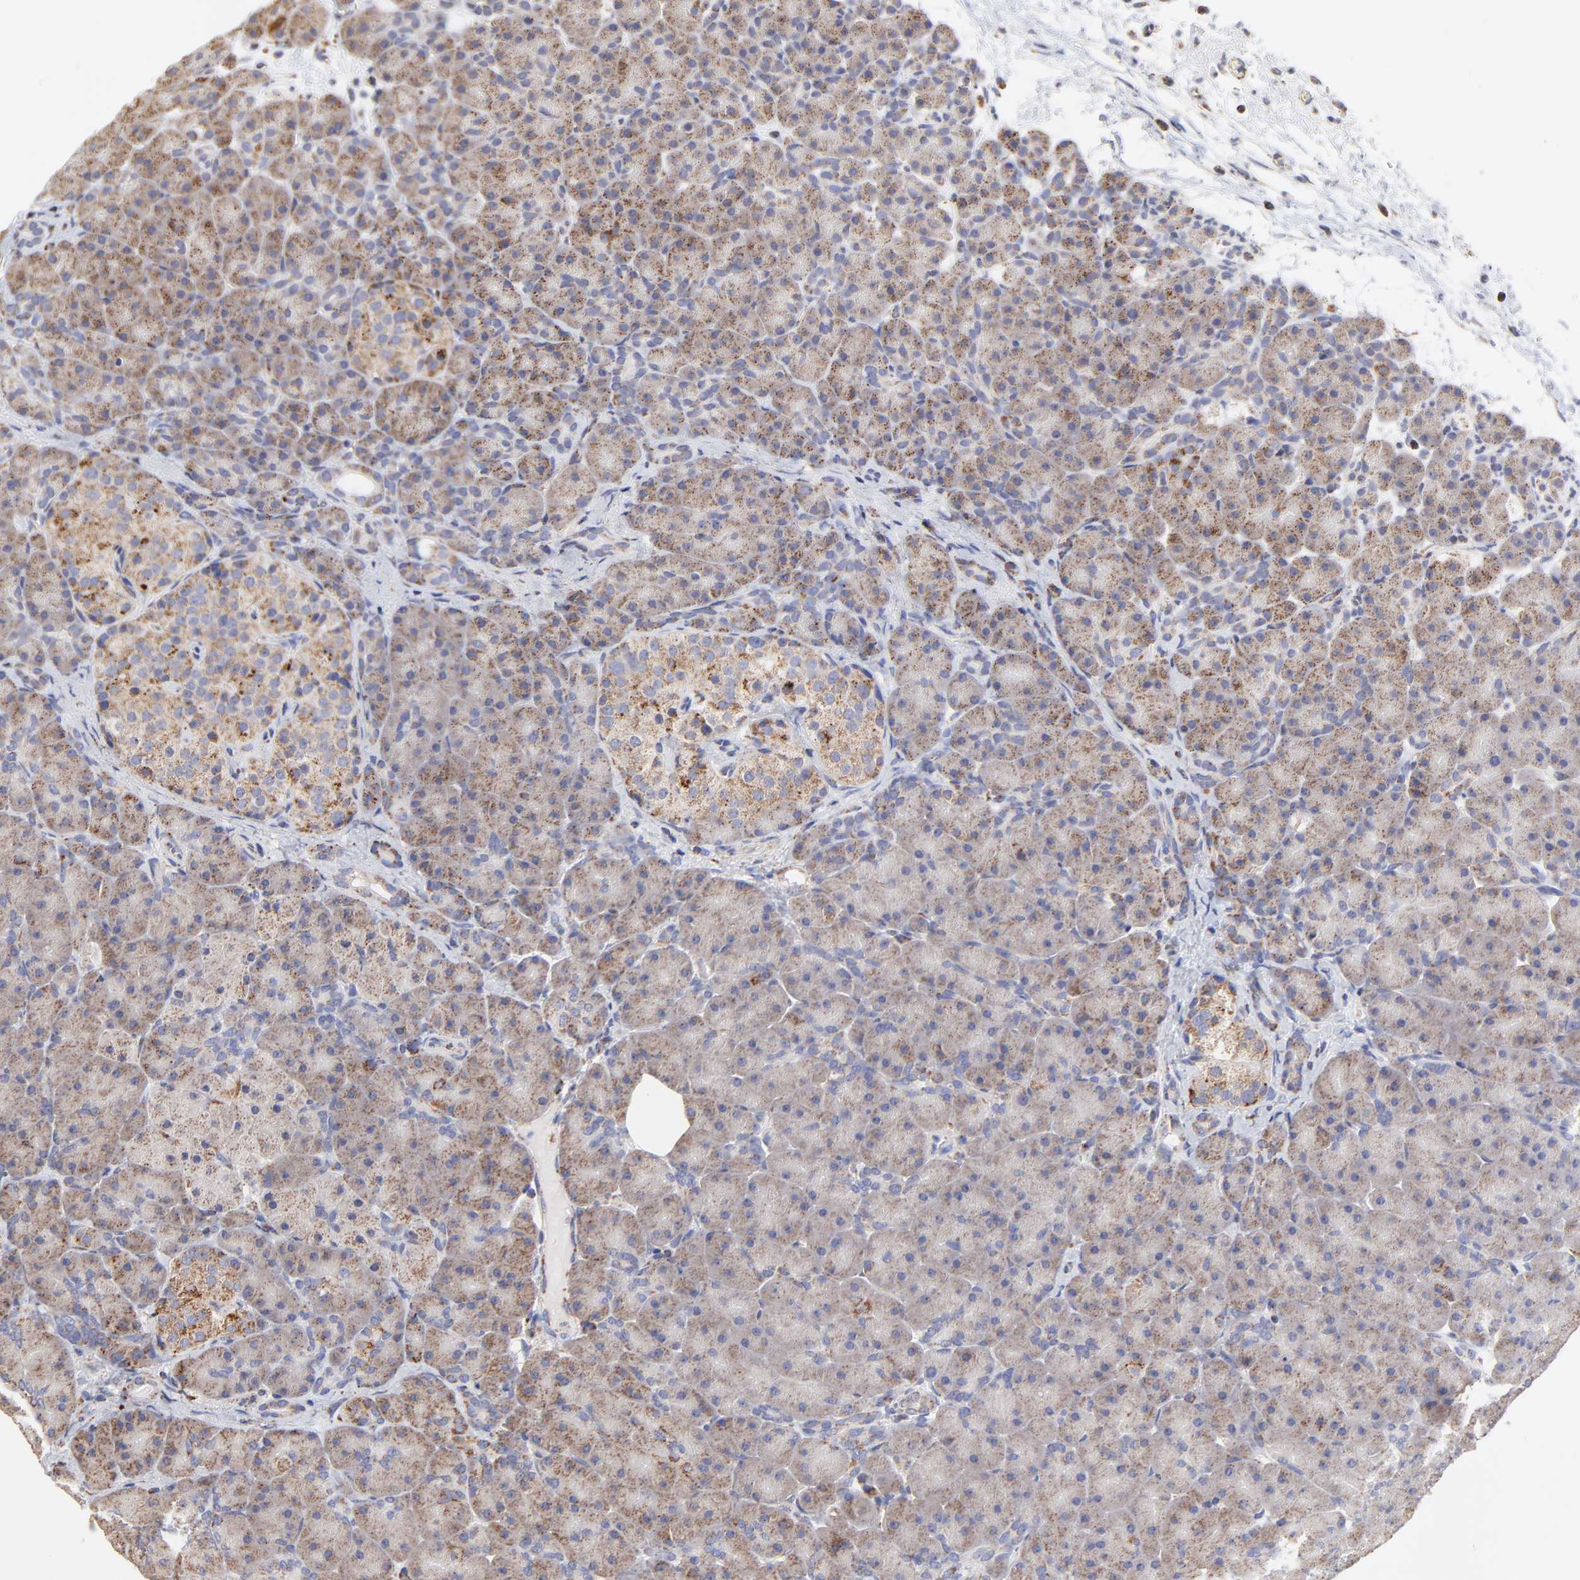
{"staining": {"intensity": "moderate", "quantity": ">75%", "location": "cytoplasmic/membranous"}, "tissue": "pancreas", "cell_type": "Exocrine glandular cells", "image_type": "normal", "snomed": [{"axis": "morphology", "description": "Normal tissue, NOS"}, {"axis": "topography", "description": "Pancreas"}], "caption": "A brown stain highlights moderate cytoplasmic/membranous staining of a protein in exocrine glandular cells of benign pancreas.", "gene": "SSBP1", "patient": {"sex": "male", "age": 66}}